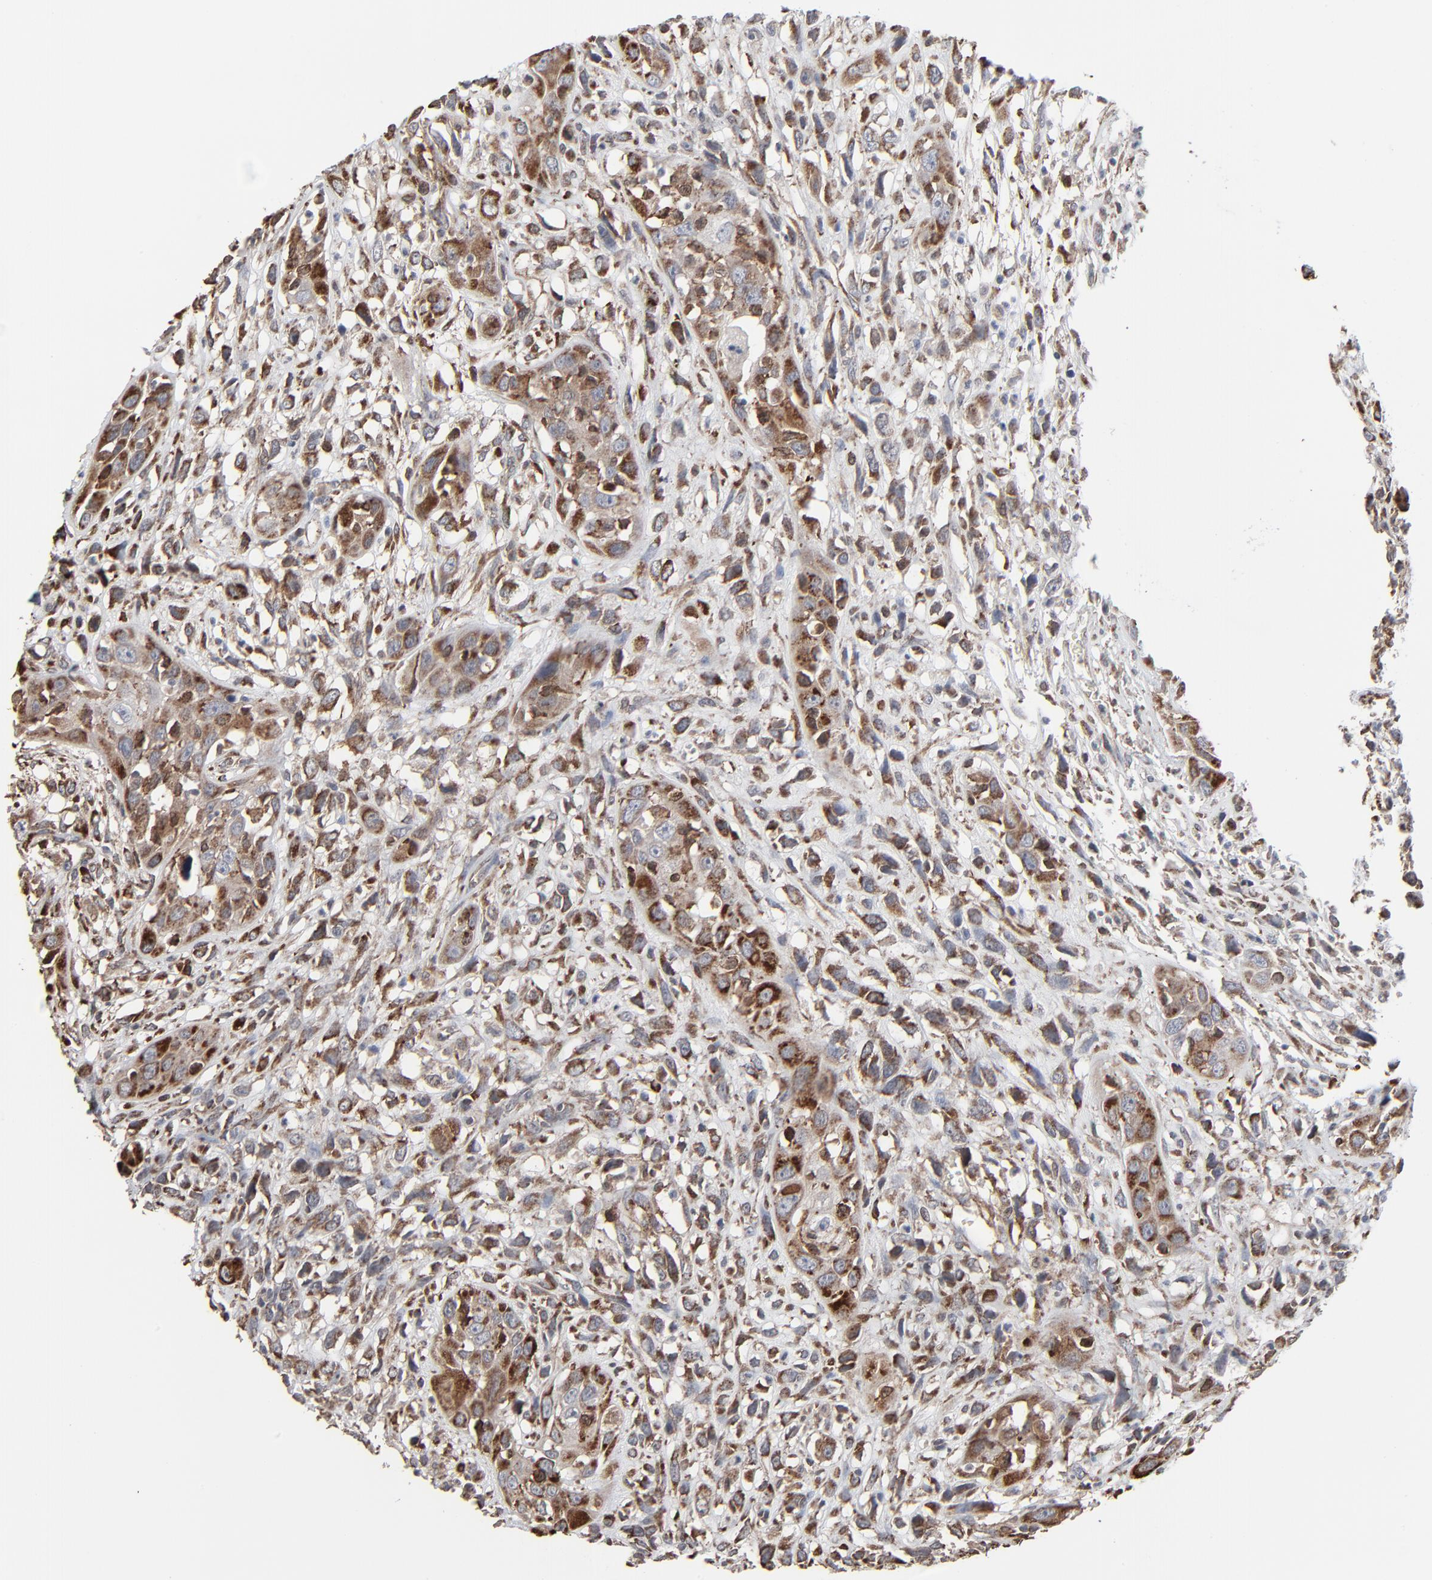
{"staining": {"intensity": "moderate", "quantity": ">75%", "location": "cytoplasmic/membranous"}, "tissue": "head and neck cancer", "cell_type": "Tumor cells", "image_type": "cancer", "snomed": [{"axis": "morphology", "description": "Necrosis, NOS"}, {"axis": "morphology", "description": "Neoplasm, malignant, NOS"}, {"axis": "topography", "description": "Salivary gland"}, {"axis": "topography", "description": "Head-Neck"}], "caption": "An image of human head and neck neoplasm (malignant) stained for a protein exhibits moderate cytoplasmic/membranous brown staining in tumor cells.", "gene": "CTNND1", "patient": {"sex": "male", "age": 43}}